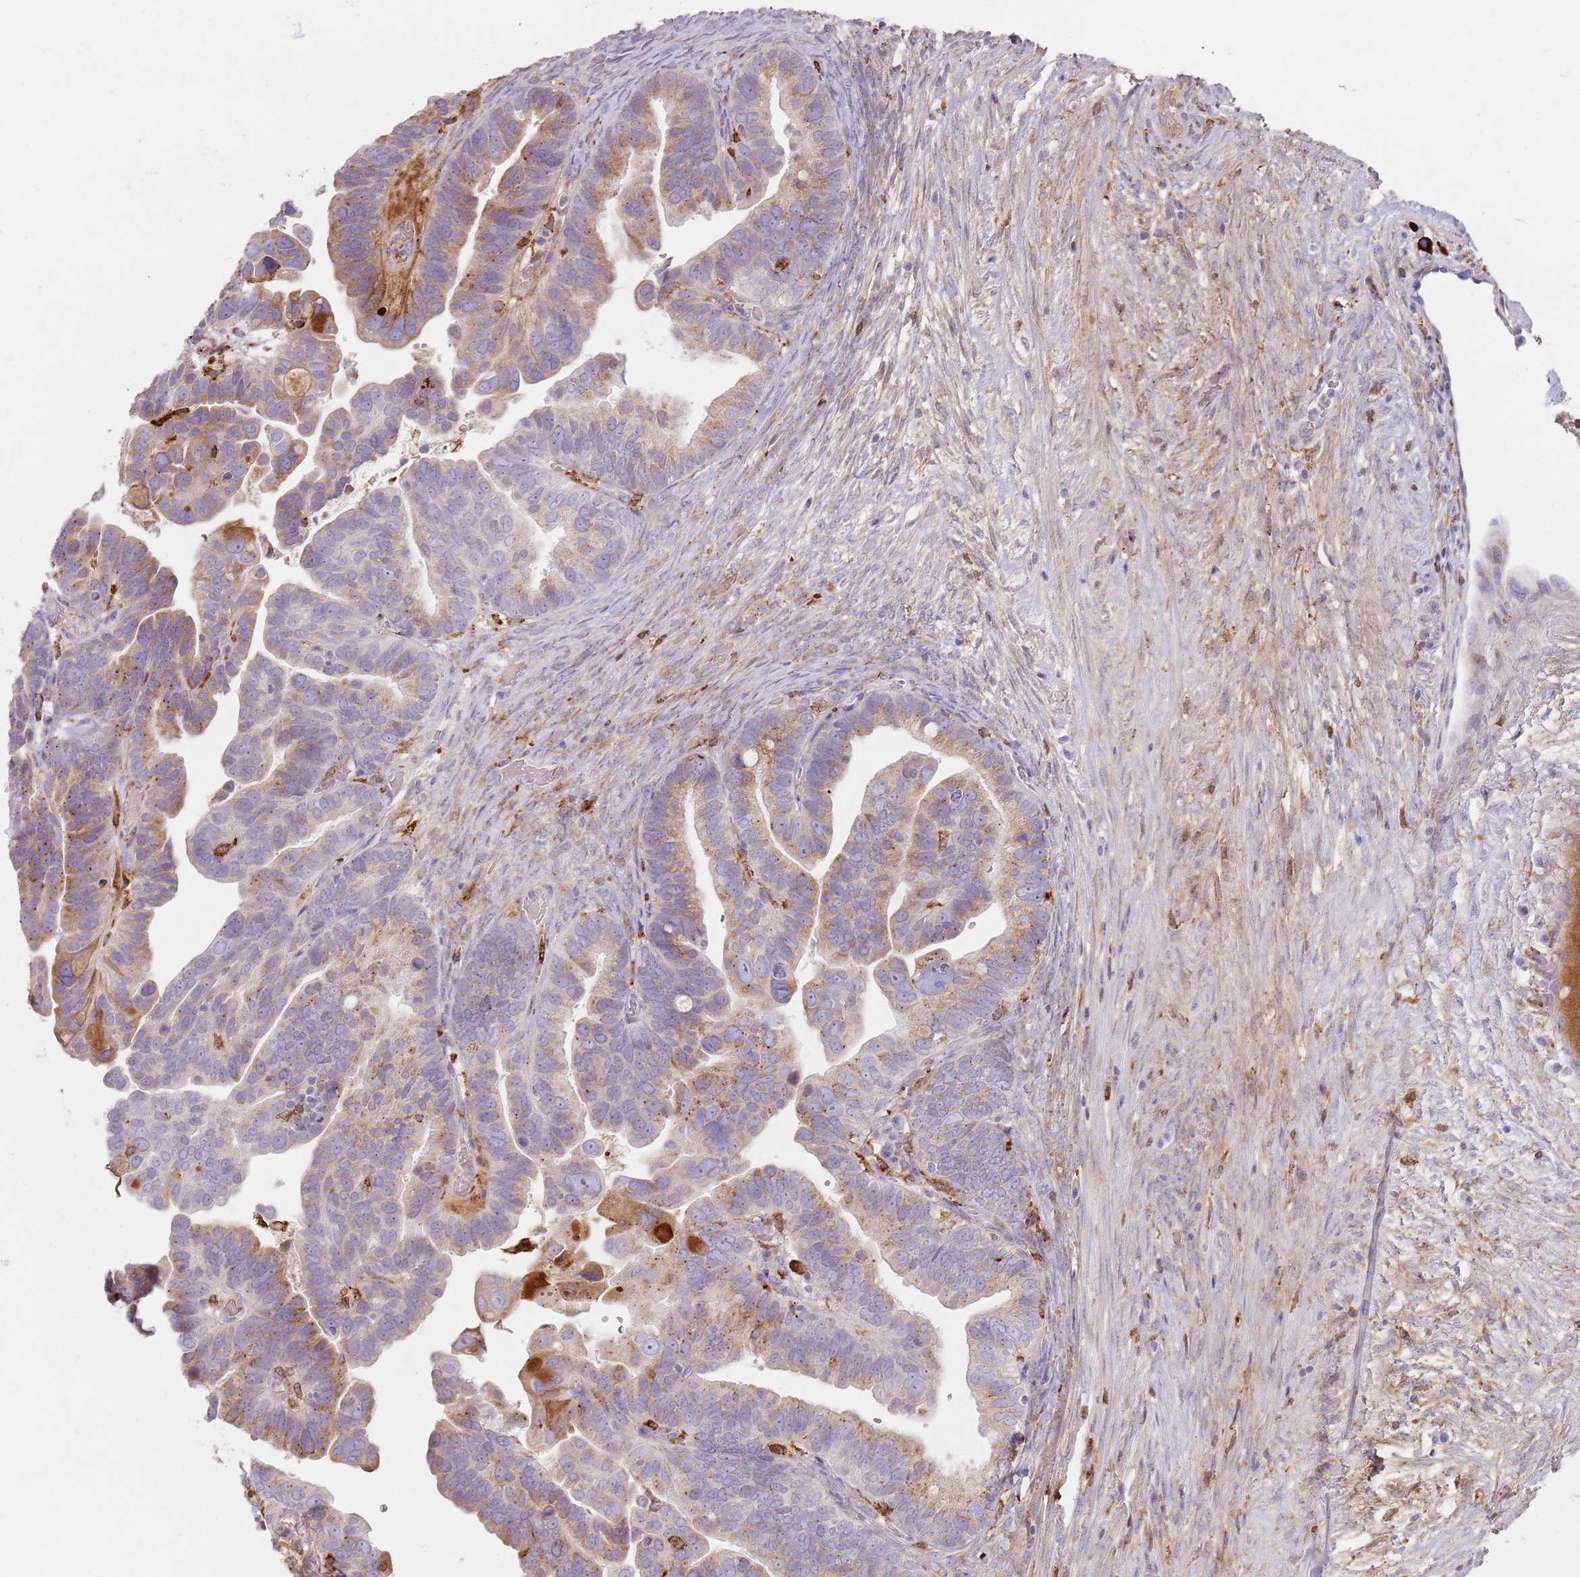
{"staining": {"intensity": "weak", "quantity": "<25%", "location": "cytoplasmic/membranous"}, "tissue": "ovarian cancer", "cell_type": "Tumor cells", "image_type": "cancer", "snomed": [{"axis": "morphology", "description": "Cystadenocarcinoma, serous, NOS"}, {"axis": "topography", "description": "Ovary"}], "caption": "Tumor cells are negative for brown protein staining in serous cystadenocarcinoma (ovarian).", "gene": "COLGALT1", "patient": {"sex": "female", "age": 56}}